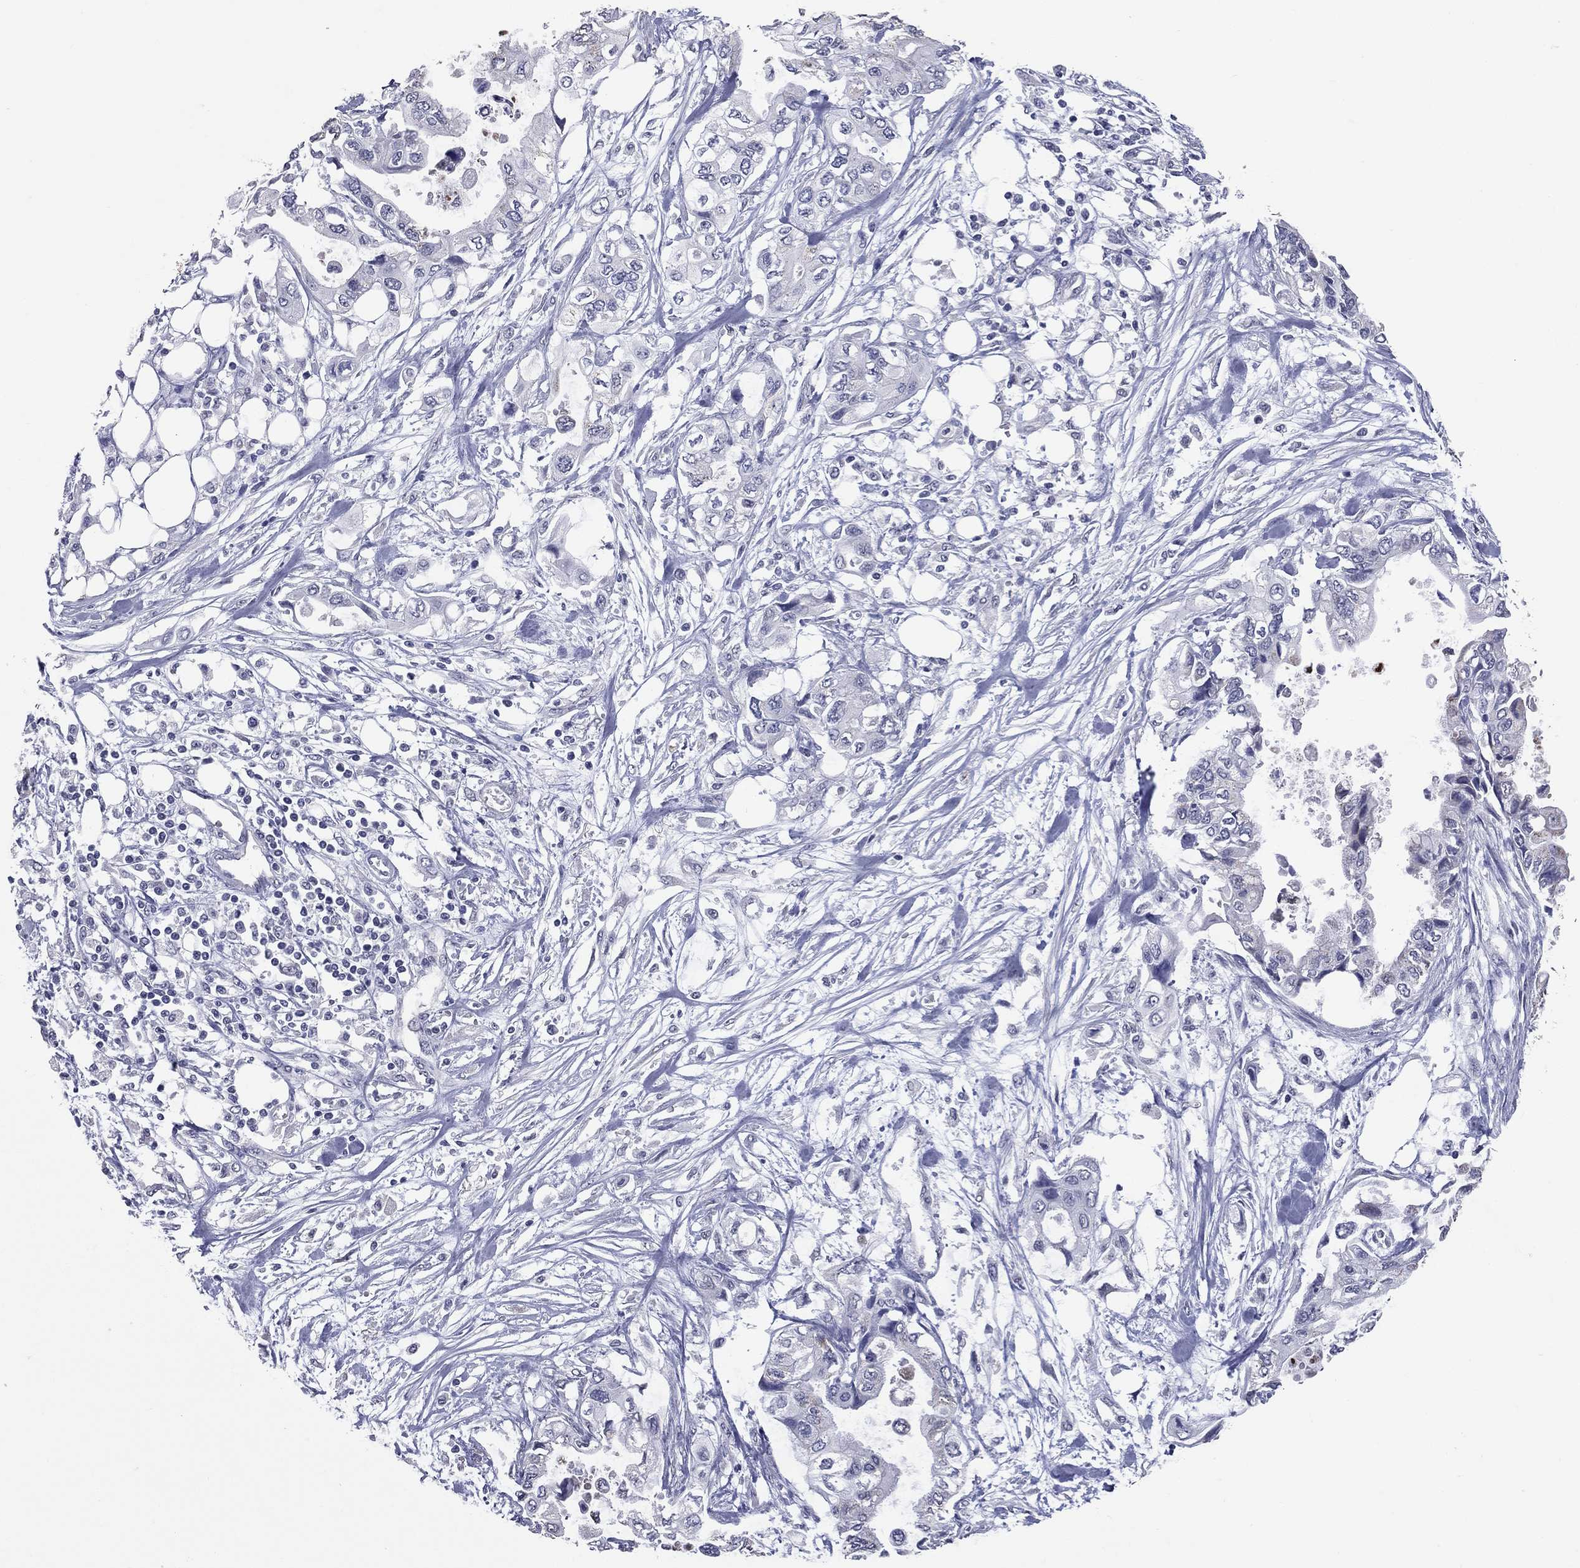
{"staining": {"intensity": "negative", "quantity": "none", "location": "none"}, "tissue": "pancreatic cancer", "cell_type": "Tumor cells", "image_type": "cancer", "snomed": [{"axis": "morphology", "description": "Adenocarcinoma, NOS"}, {"axis": "topography", "description": "Pancreas"}], "caption": "A high-resolution image shows IHC staining of adenocarcinoma (pancreatic), which shows no significant staining in tumor cells.", "gene": "SHOC2", "patient": {"sex": "female", "age": 63}}